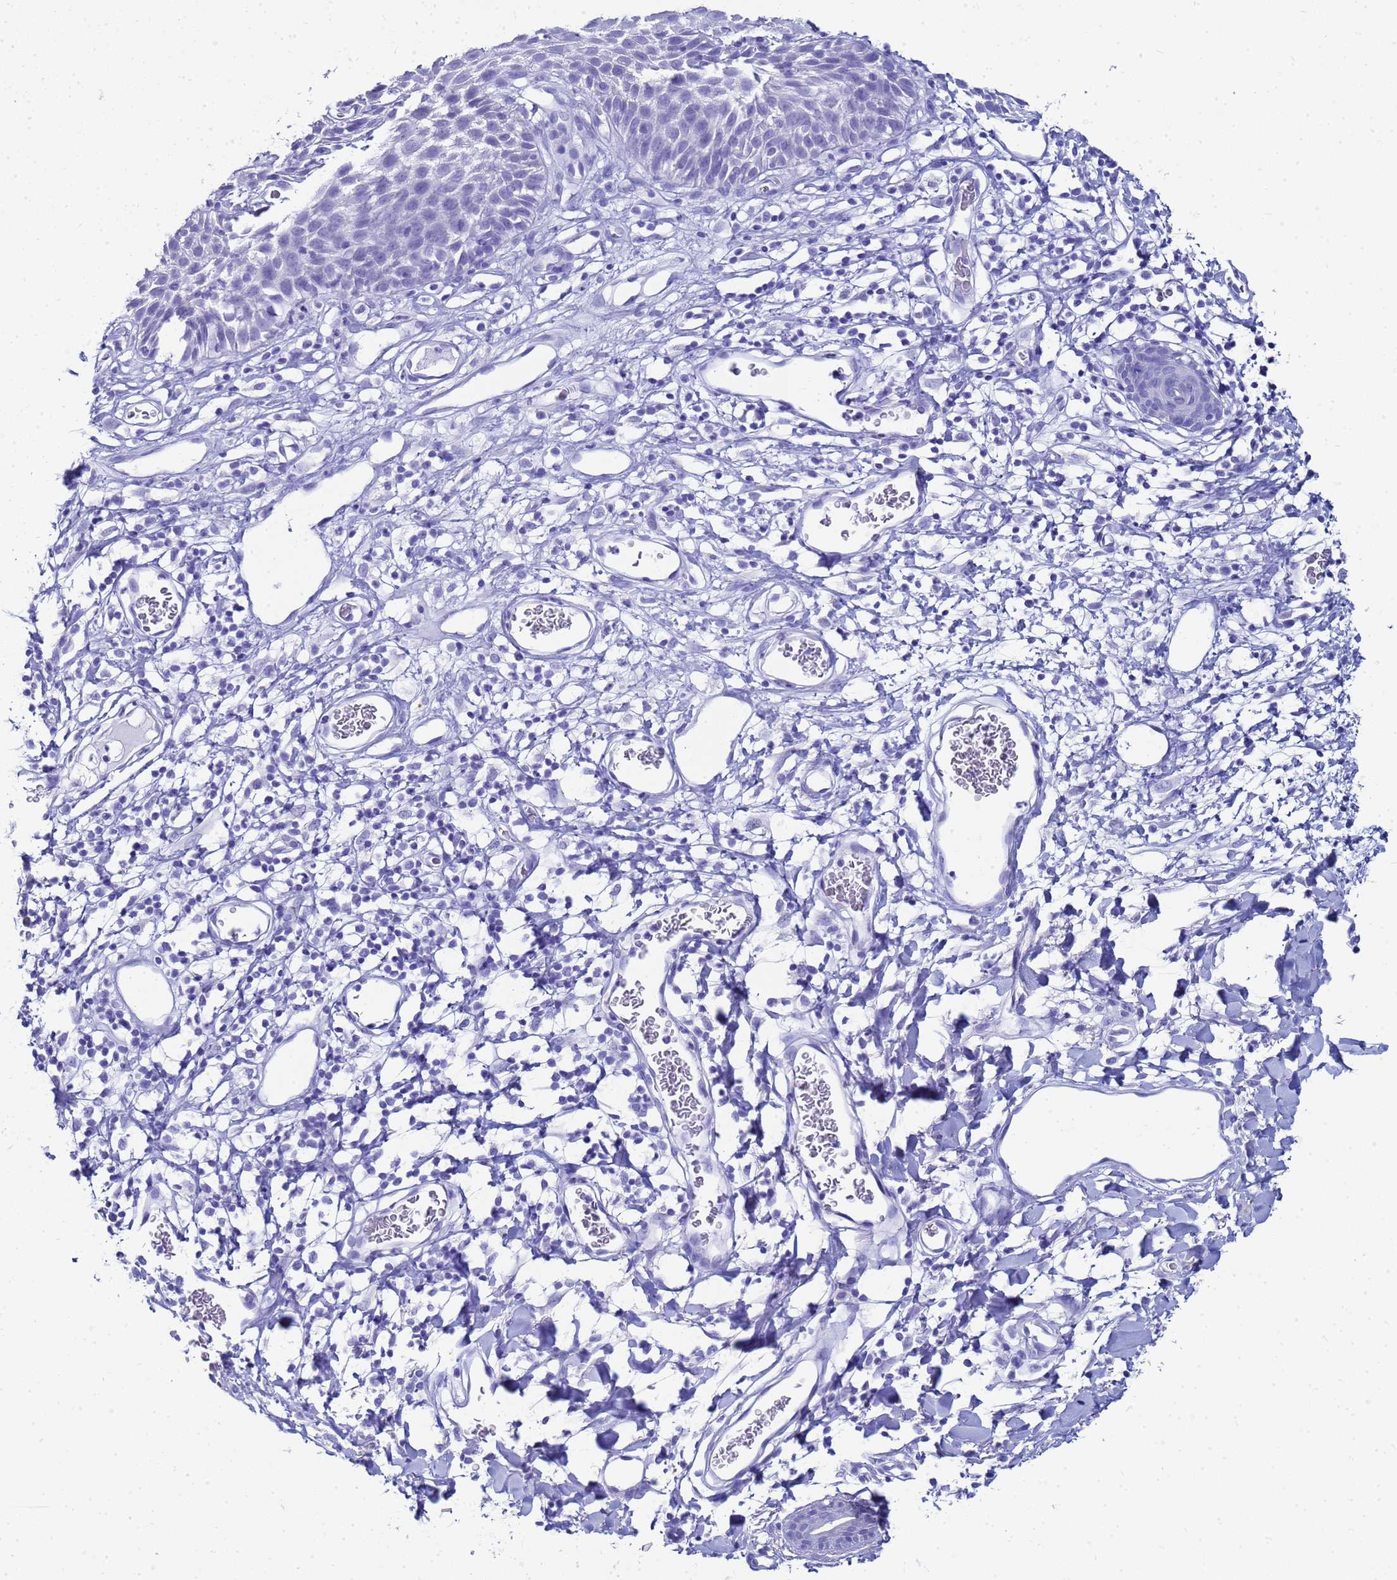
{"staining": {"intensity": "negative", "quantity": "none", "location": "none"}, "tissue": "skin", "cell_type": "Epidermal cells", "image_type": "normal", "snomed": [{"axis": "morphology", "description": "Normal tissue, NOS"}, {"axis": "topography", "description": "Vulva"}], "caption": "This is a photomicrograph of immunohistochemistry (IHC) staining of normal skin, which shows no positivity in epidermal cells.", "gene": "CKB", "patient": {"sex": "female", "age": 68}}